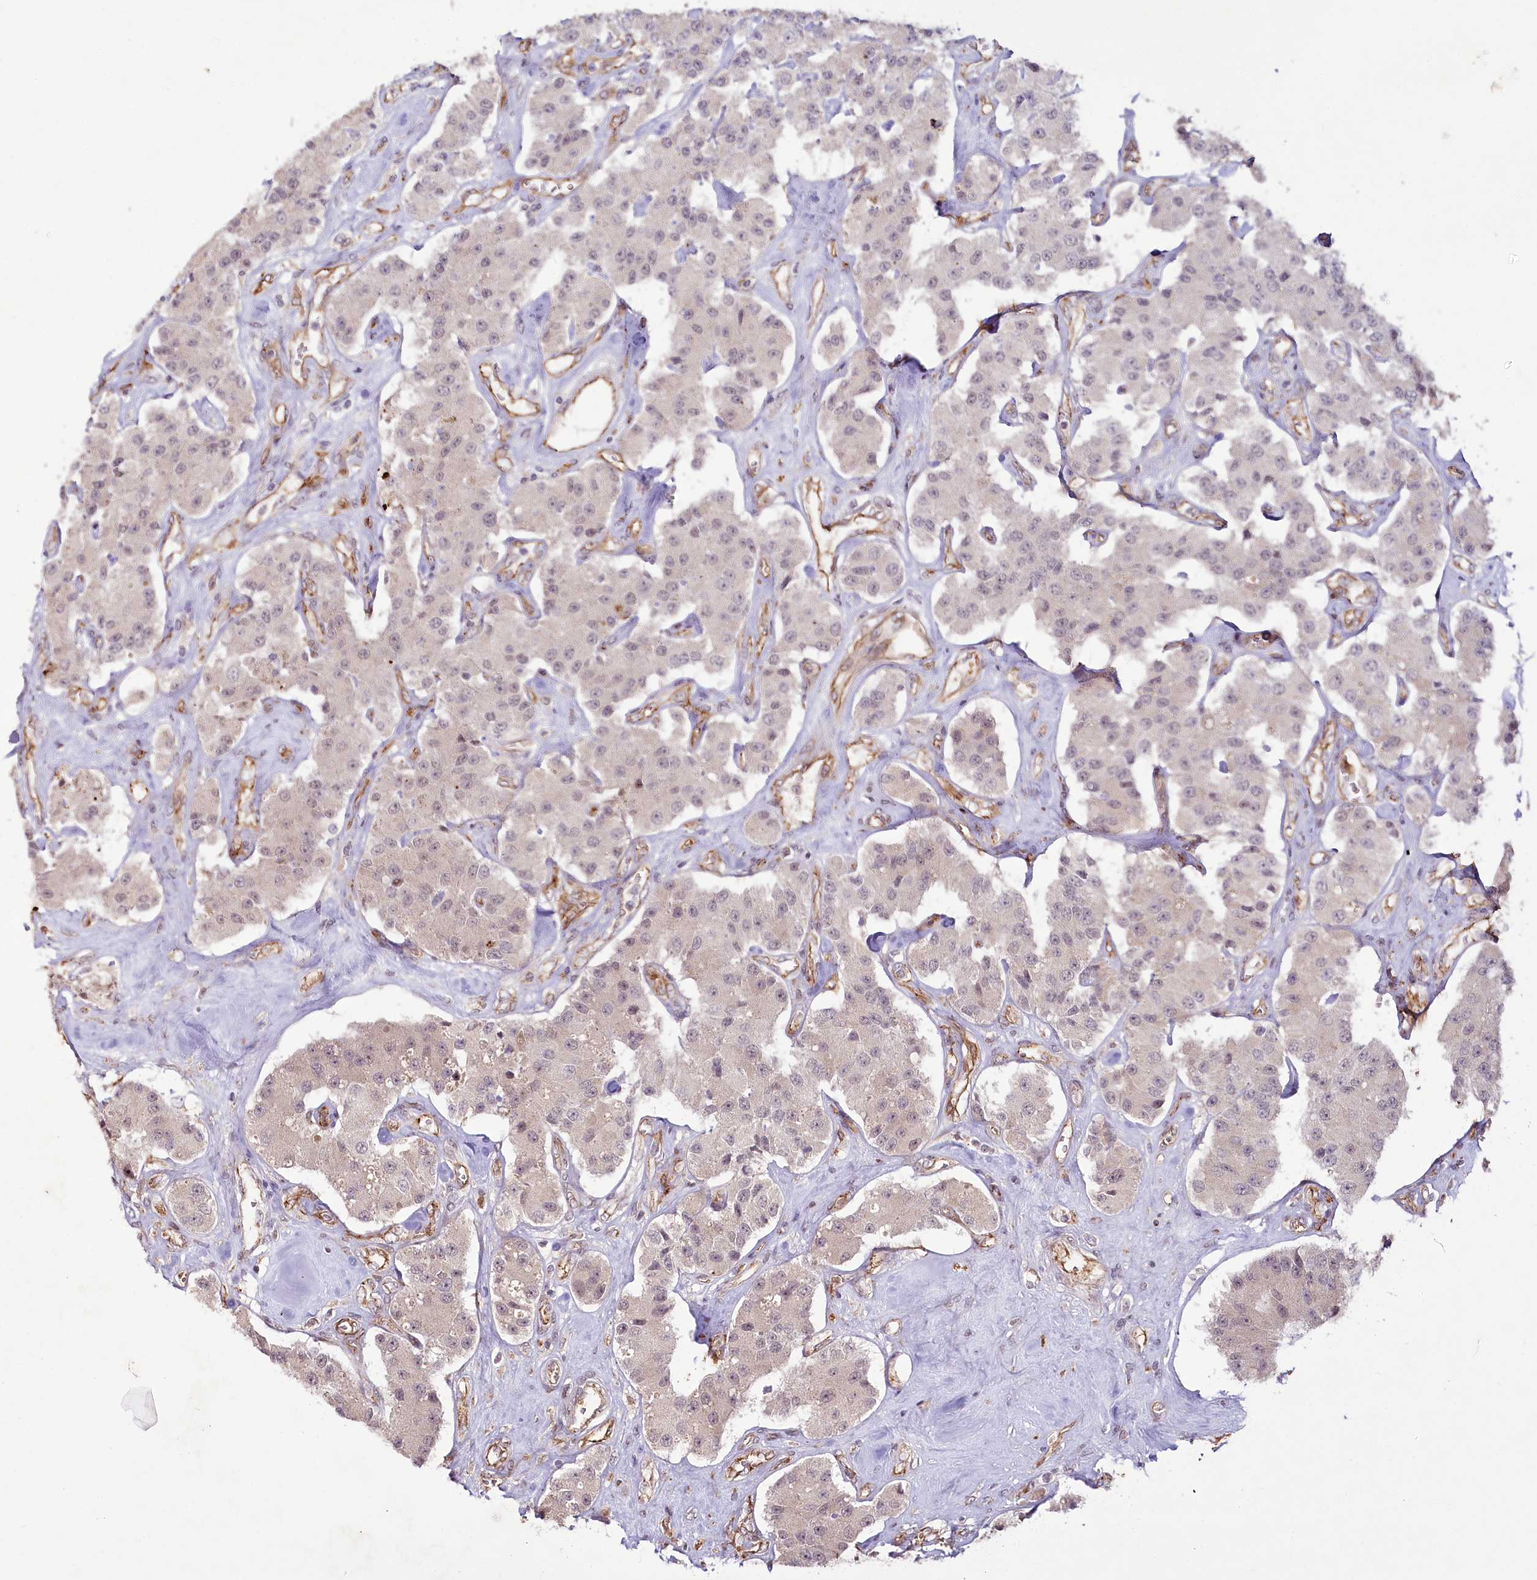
{"staining": {"intensity": "weak", "quantity": "<25%", "location": "nuclear"}, "tissue": "carcinoid", "cell_type": "Tumor cells", "image_type": "cancer", "snomed": [{"axis": "morphology", "description": "Carcinoid, malignant, NOS"}, {"axis": "topography", "description": "Pancreas"}], "caption": "High magnification brightfield microscopy of carcinoid (malignant) stained with DAB (brown) and counterstained with hematoxylin (blue): tumor cells show no significant positivity. (DAB (3,3'-diaminobenzidine) immunohistochemistry with hematoxylin counter stain).", "gene": "ALKBH8", "patient": {"sex": "male", "age": 41}}